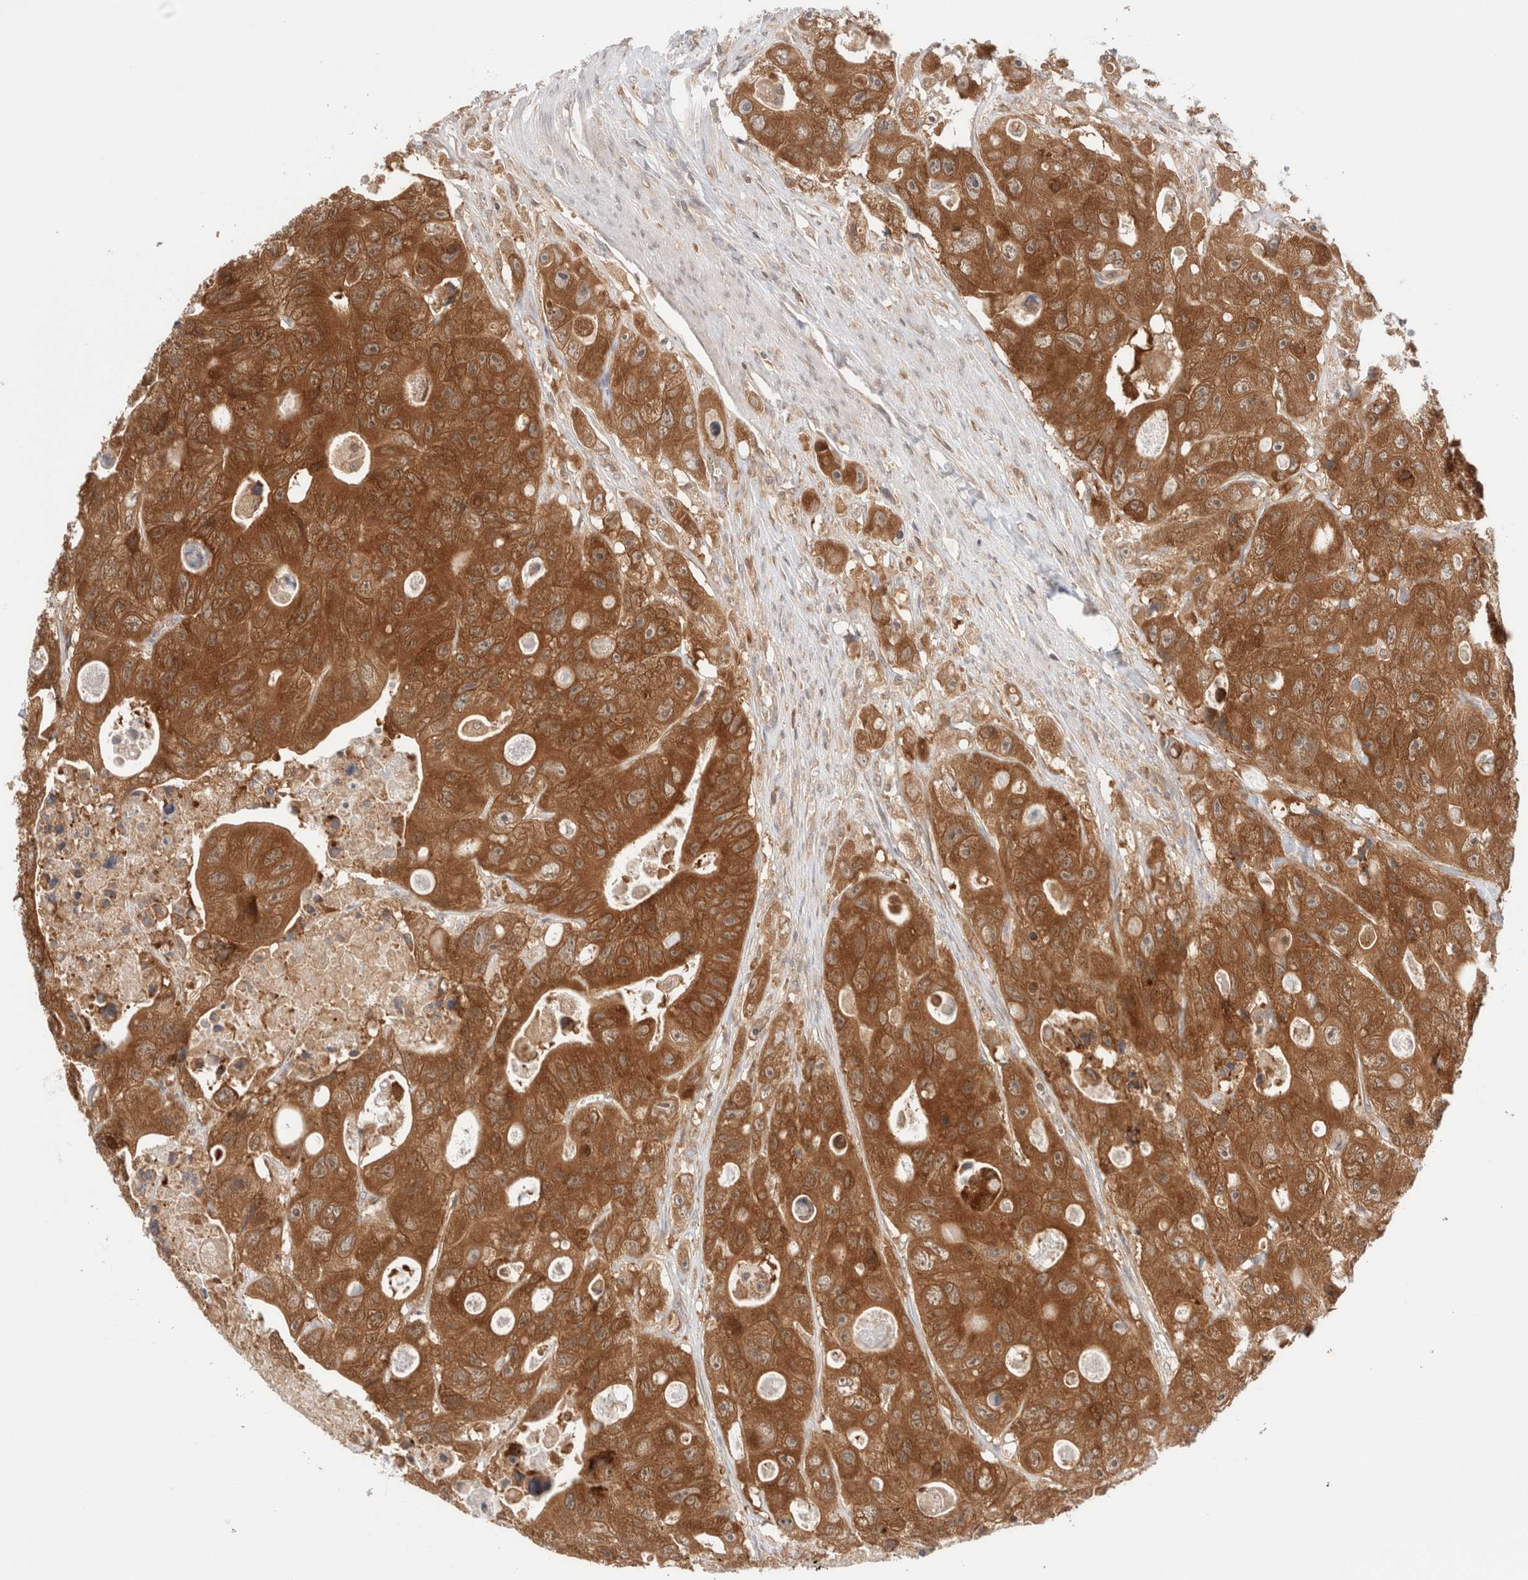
{"staining": {"intensity": "strong", "quantity": ">75%", "location": "cytoplasmic/membranous"}, "tissue": "colorectal cancer", "cell_type": "Tumor cells", "image_type": "cancer", "snomed": [{"axis": "morphology", "description": "Adenocarcinoma, NOS"}, {"axis": "topography", "description": "Colon"}], "caption": "This is an image of IHC staining of colorectal adenocarcinoma, which shows strong staining in the cytoplasmic/membranous of tumor cells.", "gene": "XKR4", "patient": {"sex": "female", "age": 46}}